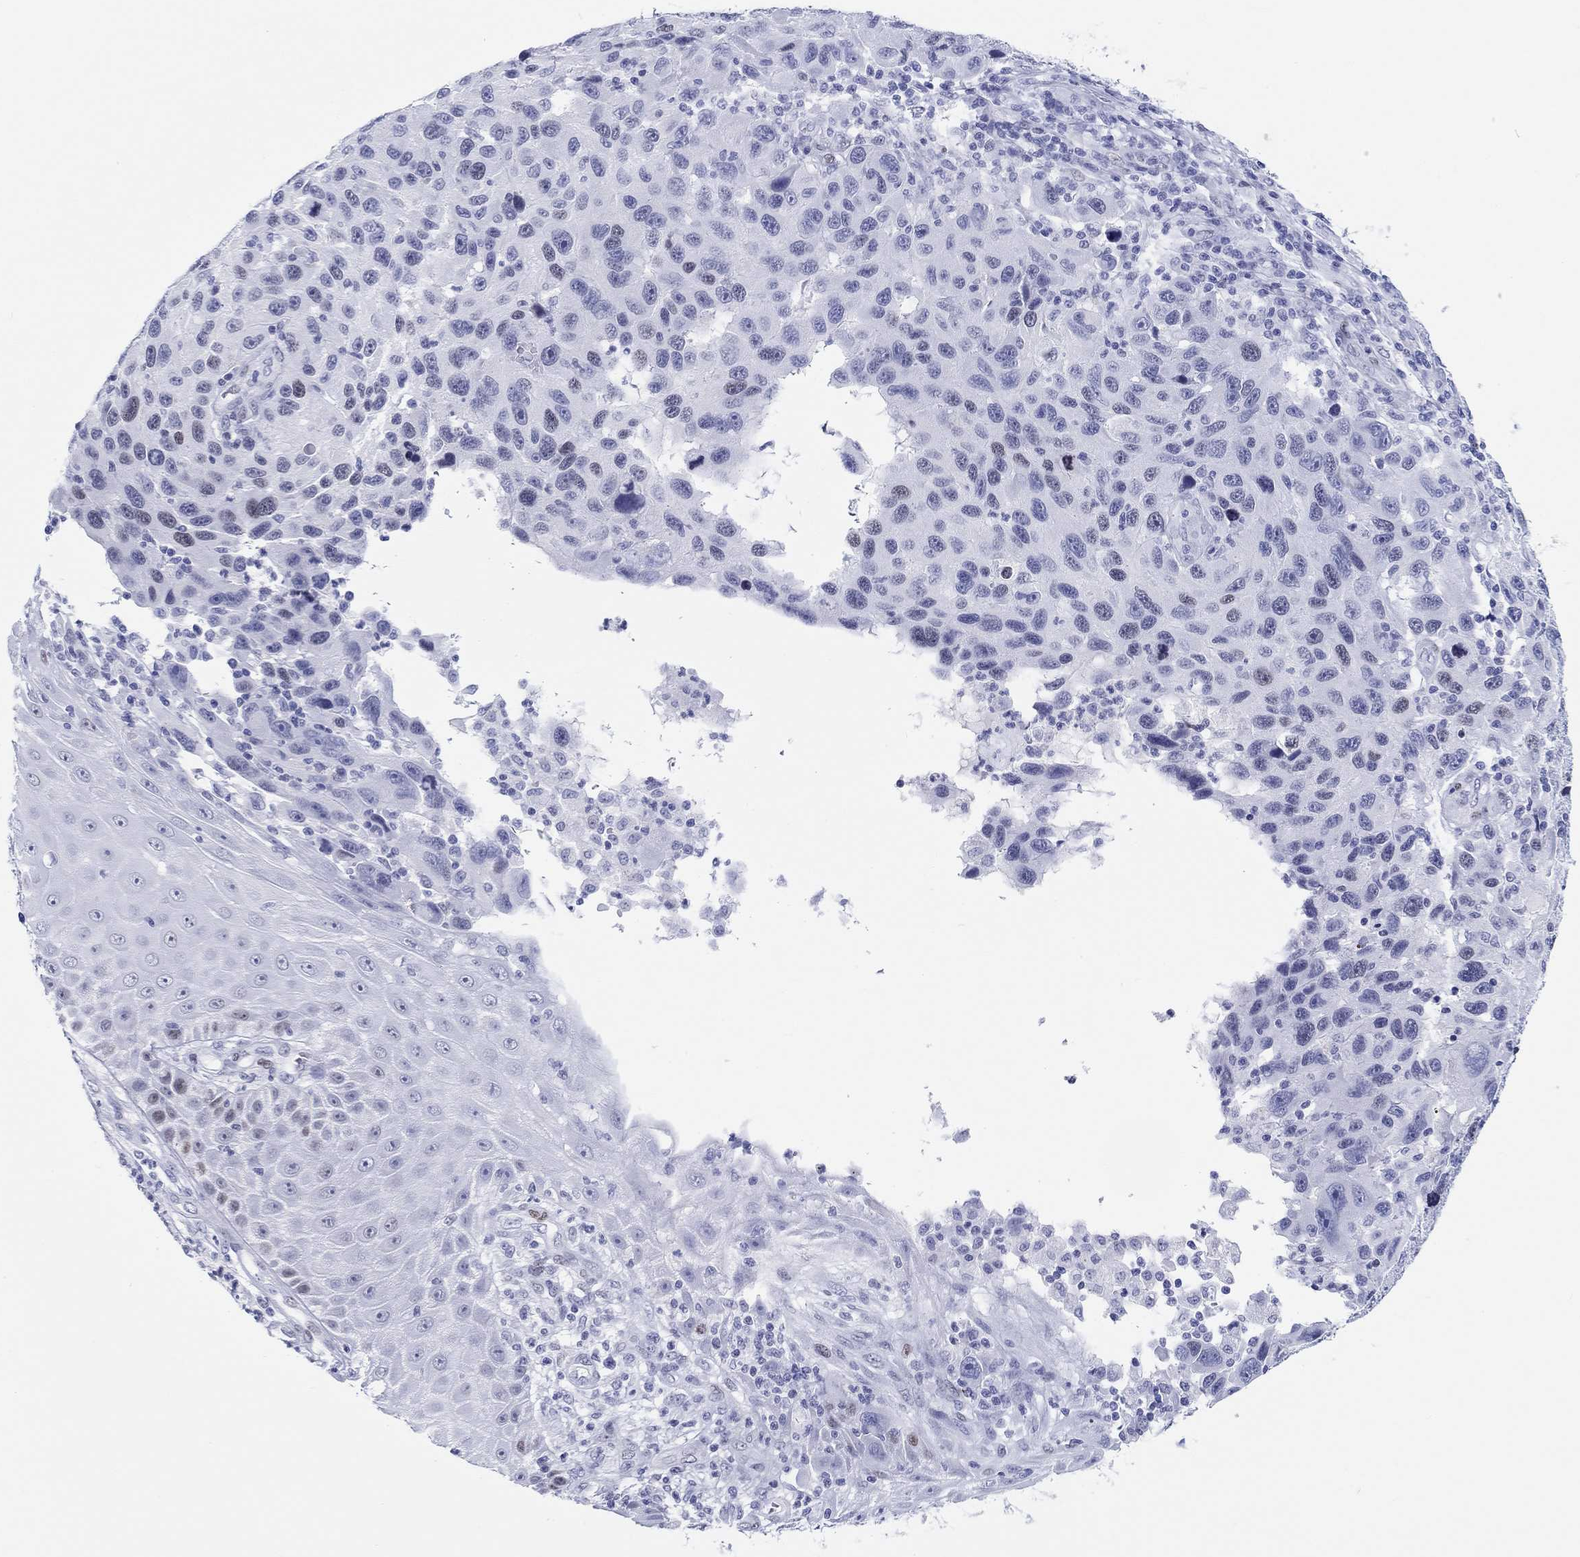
{"staining": {"intensity": "negative", "quantity": "none", "location": "none"}, "tissue": "melanoma", "cell_type": "Tumor cells", "image_type": "cancer", "snomed": [{"axis": "morphology", "description": "Malignant melanoma, NOS"}, {"axis": "topography", "description": "Skin"}], "caption": "An IHC histopathology image of malignant melanoma is shown. There is no staining in tumor cells of malignant melanoma.", "gene": "H1-1", "patient": {"sex": "male", "age": 53}}